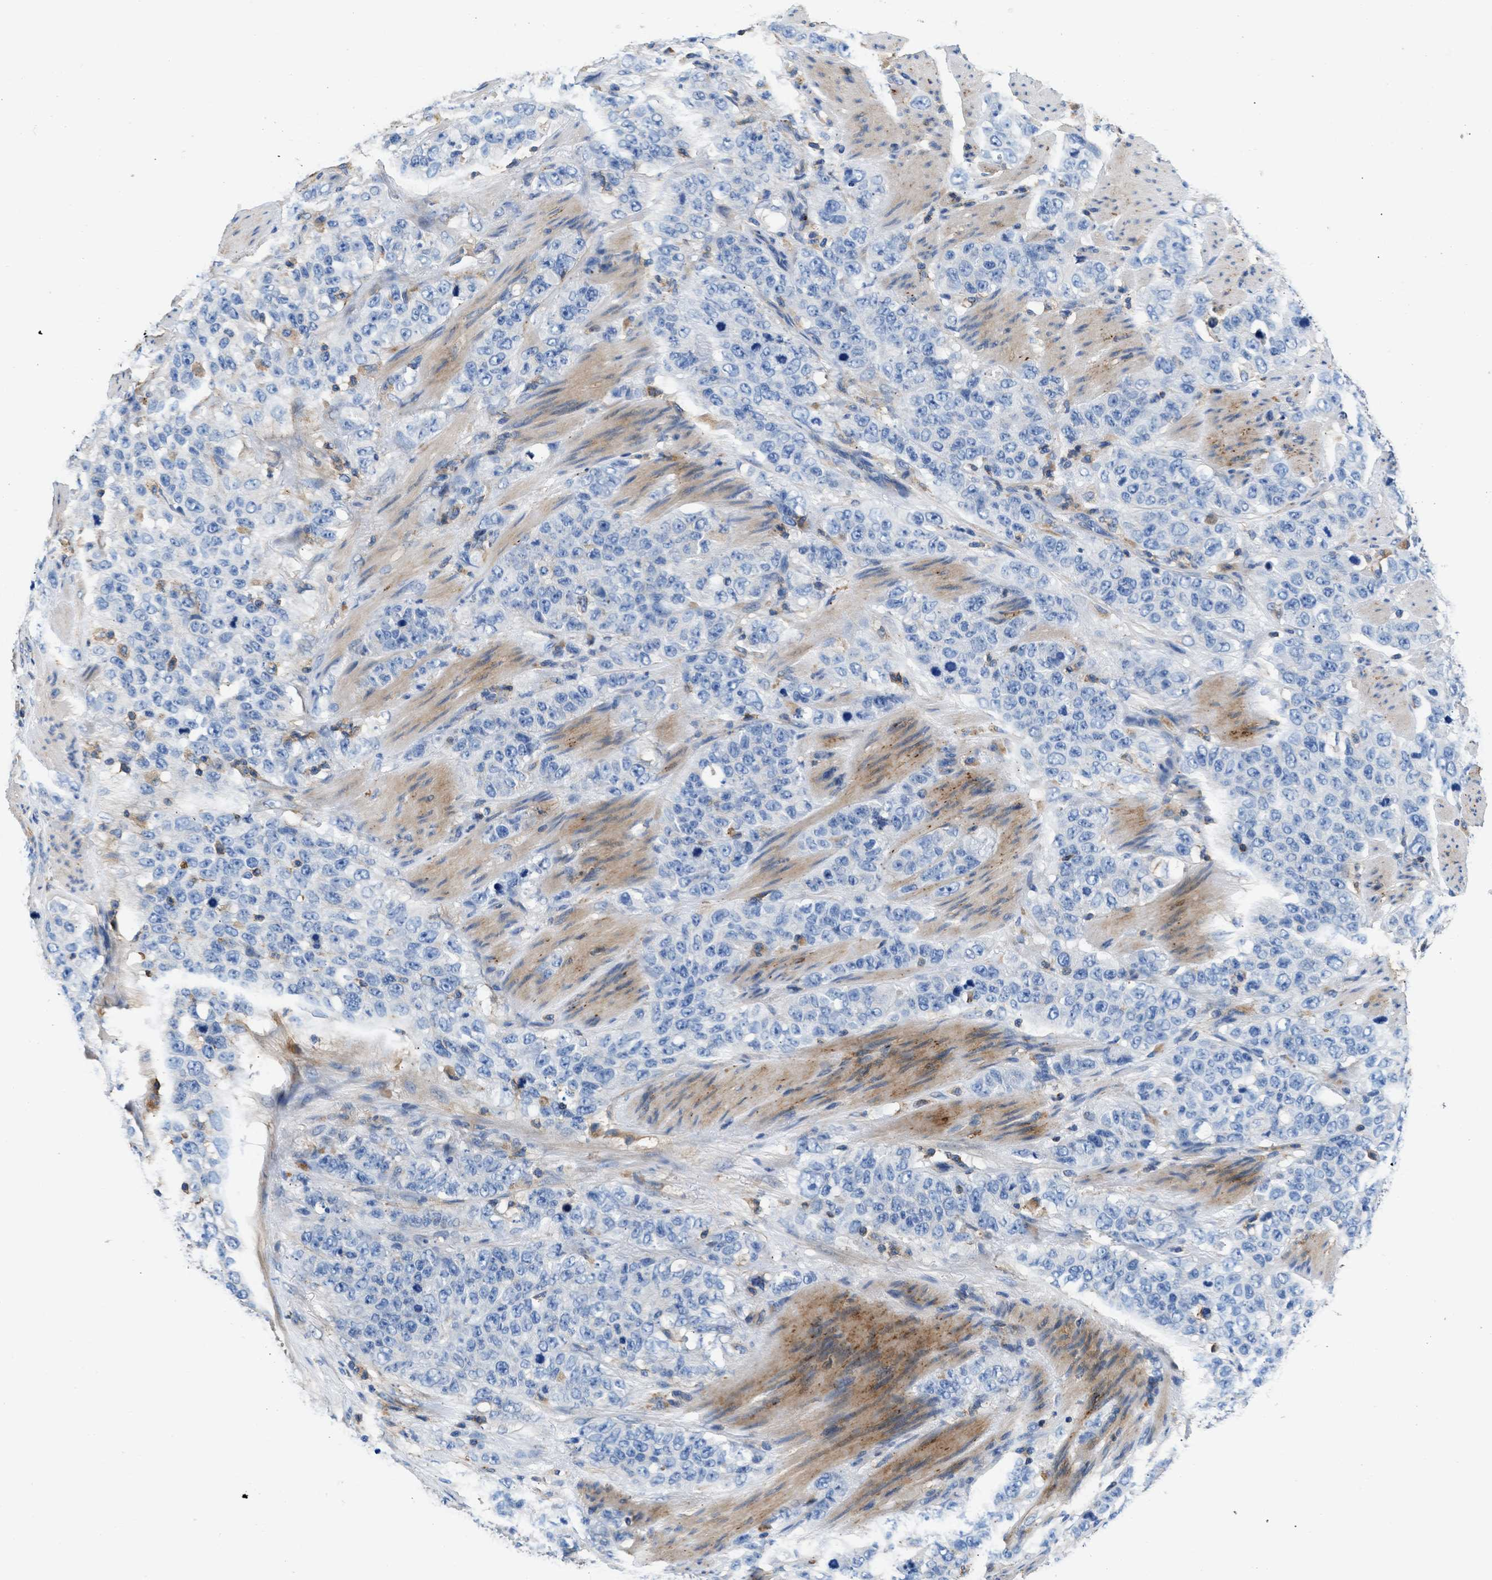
{"staining": {"intensity": "negative", "quantity": "none", "location": "none"}, "tissue": "stomach cancer", "cell_type": "Tumor cells", "image_type": "cancer", "snomed": [{"axis": "morphology", "description": "Adenocarcinoma, NOS"}, {"axis": "topography", "description": "Stomach"}], "caption": "There is no significant positivity in tumor cells of adenocarcinoma (stomach).", "gene": "KCNQ4", "patient": {"sex": "male", "age": 48}}